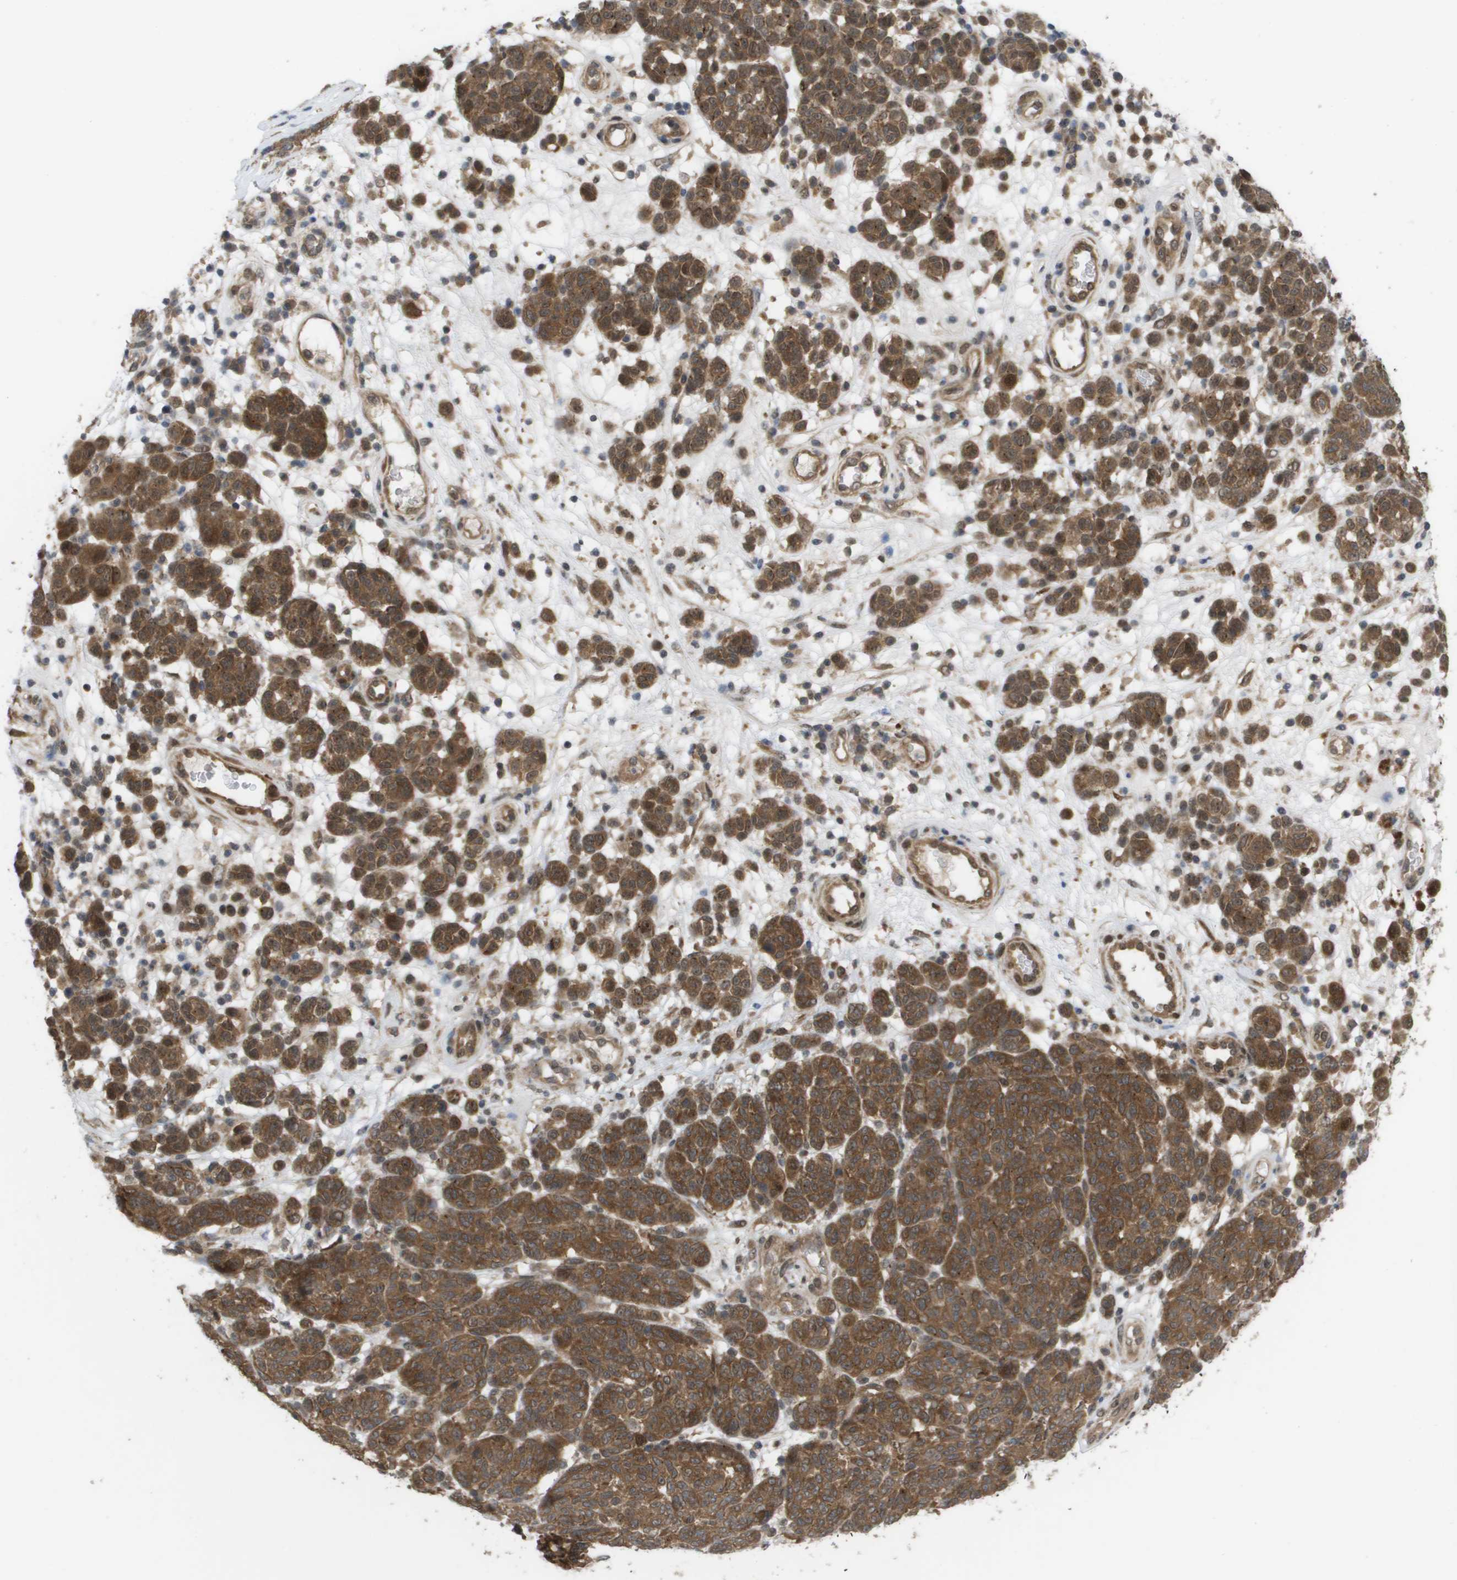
{"staining": {"intensity": "strong", "quantity": ">75%", "location": "cytoplasmic/membranous,nuclear"}, "tissue": "melanoma", "cell_type": "Tumor cells", "image_type": "cancer", "snomed": [{"axis": "morphology", "description": "Malignant melanoma, NOS"}, {"axis": "topography", "description": "Skin"}], "caption": "There is high levels of strong cytoplasmic/membranous and nuclear expression in tumor cells of malignant melanoma, as demonstrated by immunohistochemical staining (brown color).", "gene": "CTPS2", "patient": {"sex": "male", "age": 59}}